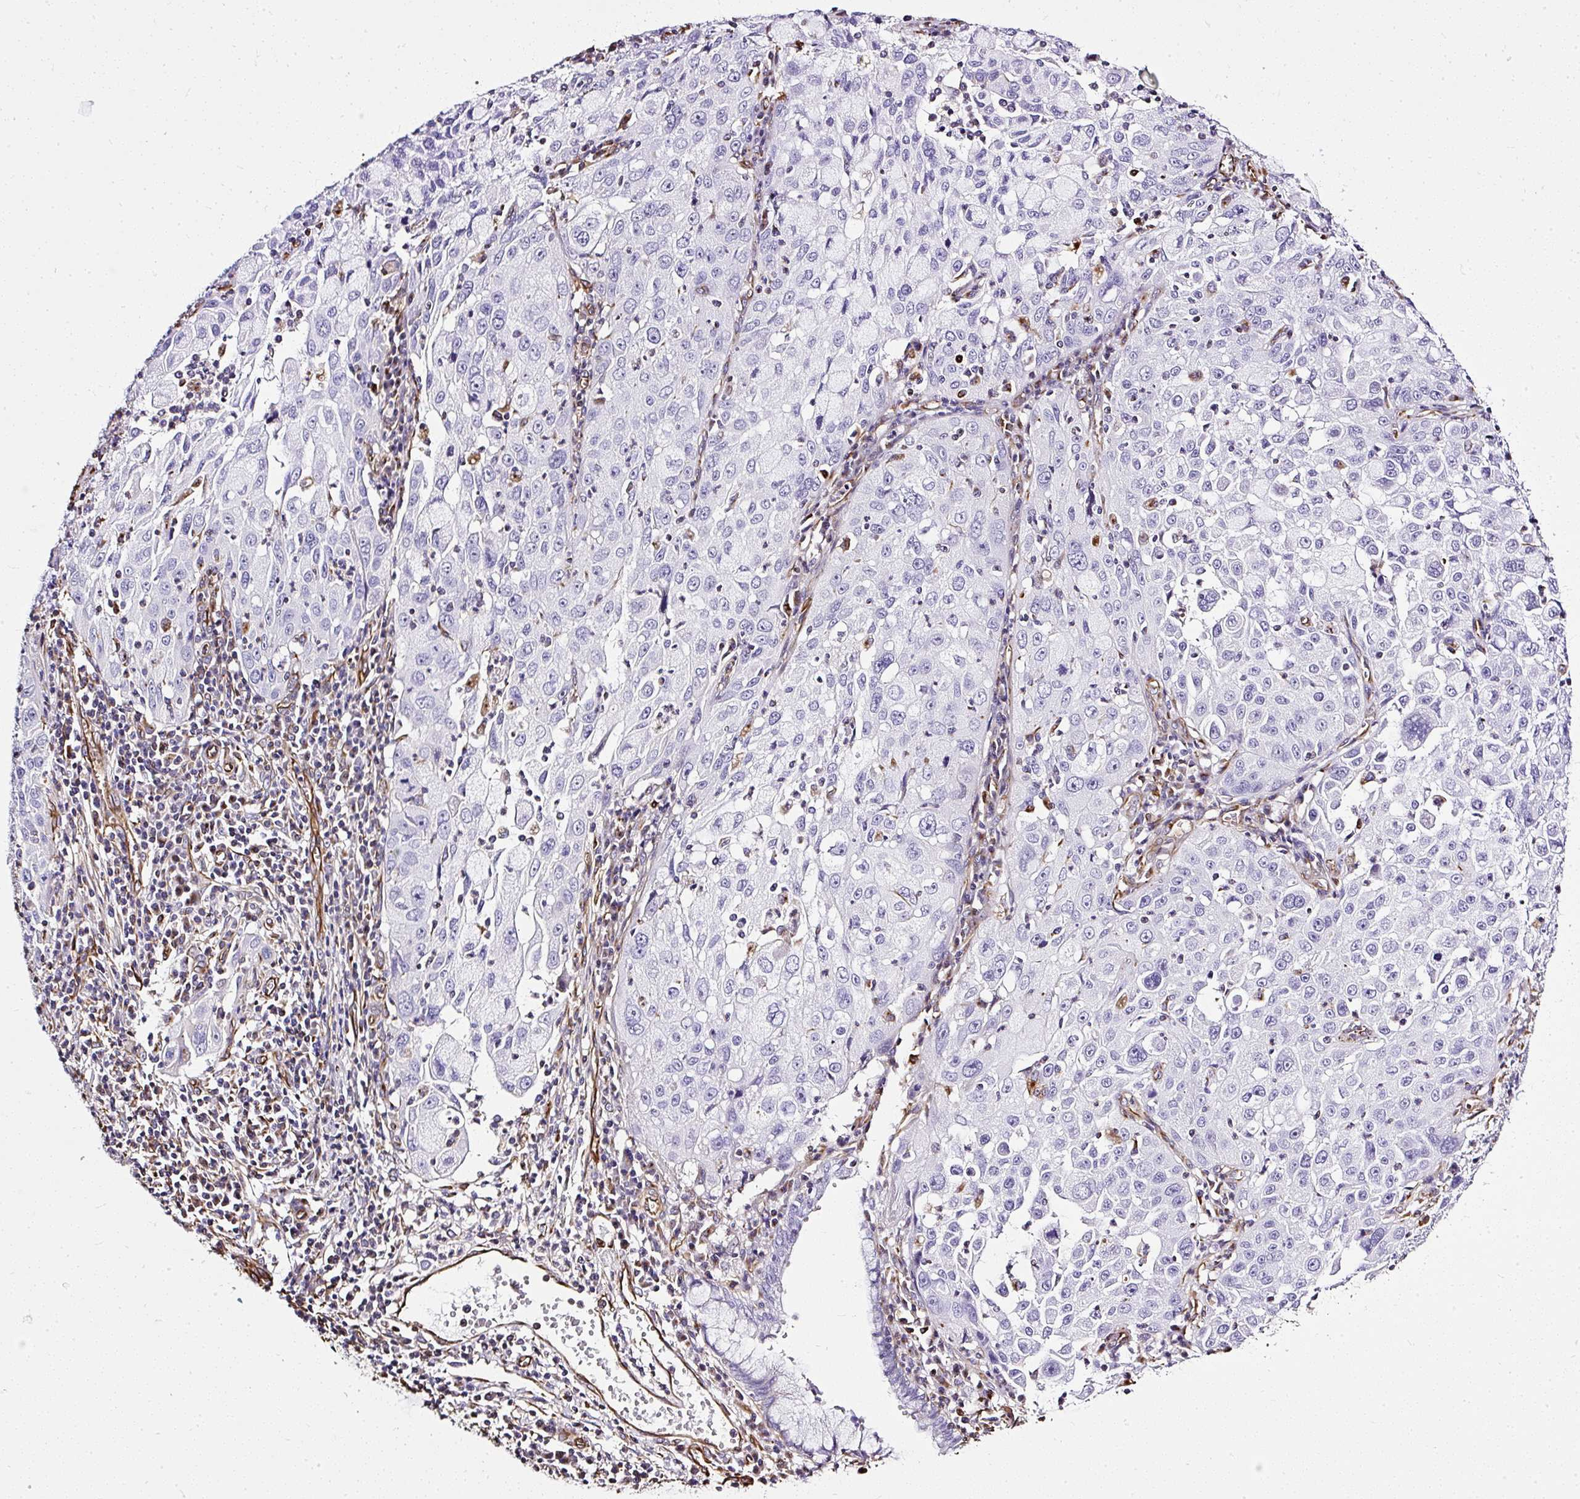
{"staining": {"intensity": "negative", "quantity": "none", "location": "none"}, "tissue": "cervical cancer", "cell_type": "Tumor cells", "image_type": "cancer", "snomed": [{"axis": "morphology", "description": "Squamous cell carcinoma, NOS"}, {"axis": "topography", "description": "Cervix"}], "caption": "Cervical cancer (squamous cell carcinoma) was stained to show a protein in brown. There is no significant expression in tumor cells.", "gene": "PLS1", "patient": {"sex": "female", "age": 42}}